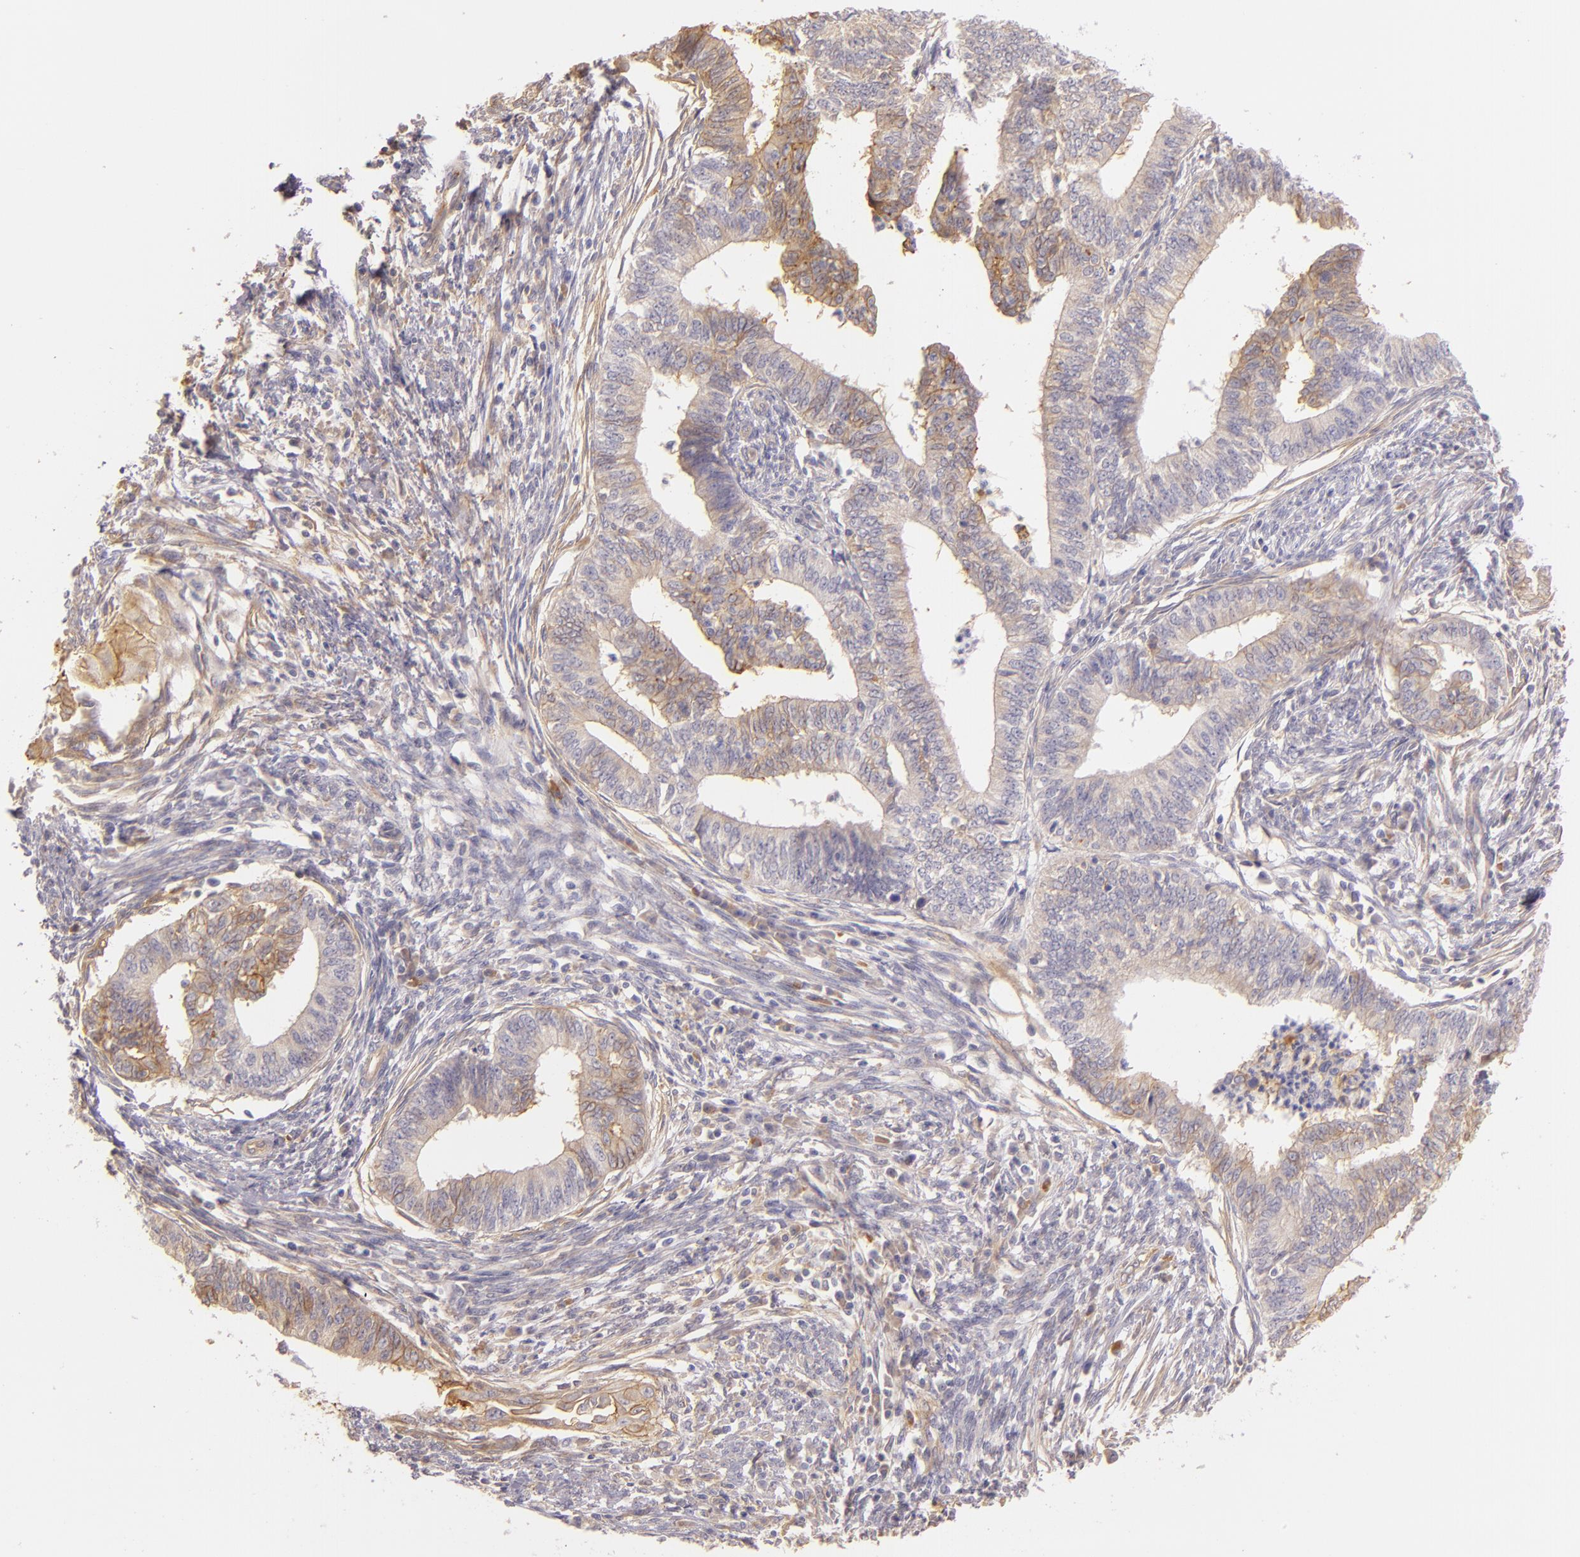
{"staining": {"intensity": "moderate", "quantity": "<25%", "location": "cytoplasmic/membranous"}, "tissue": "endometrial cancer", "cell_type": "Tumor cells", "image_type": "cancer", "snomed": [{"axis": "morphology", "description": "Adenocarcinoma, NOS"}, {"axis": "topography", "description": "Endometrium"}], "caption": "An immunohistochemistry (IHC) micrograph of neoplastic tissue is shown. Protein staining in brown shows moderate cytoplasmic/membranous positivity in endometrial adenocarcinoma within tumor cells.", "gene": "CTSF", "patient": {"sex": "female", "age": 66}}